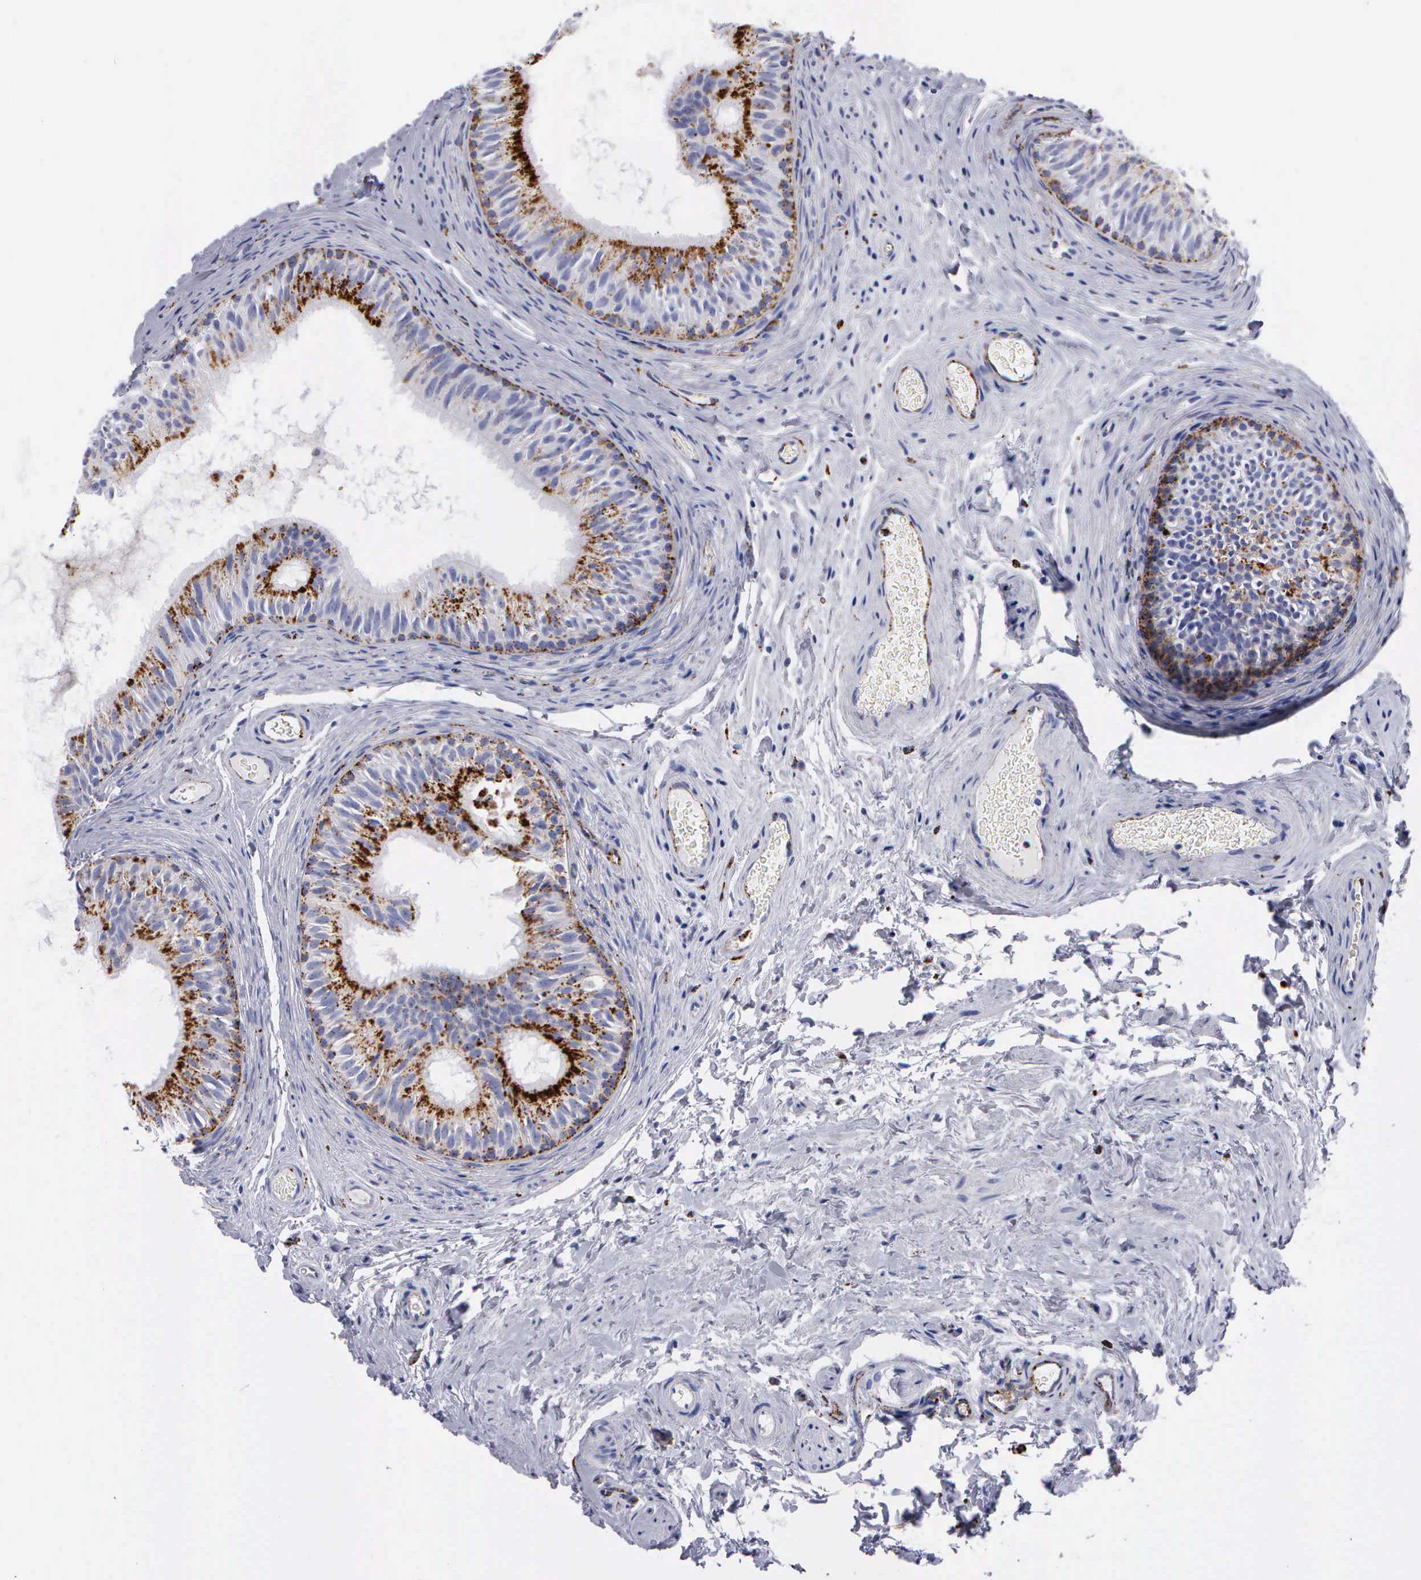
{"staining": {"intensity": "moderate", "quantity": ">75%", "location": "cytoplasmic/membranous"}, "tissue": "epididymis", "cell_type": "Glandular cells", "image_type": "normal", "snomed": [{"axis": "morphology", "description": "Normal tissue, NOS"}, {"axis": "topography", "description": "Epididymis"}], "caption": "Immunohistochemical staining of normal epididymis displays moderate cytoplasmic/membranous protein expression in approximately >75% of glandular cells.", "gene": "CTSH", "patient": {"sex": "male", "age": 32}}